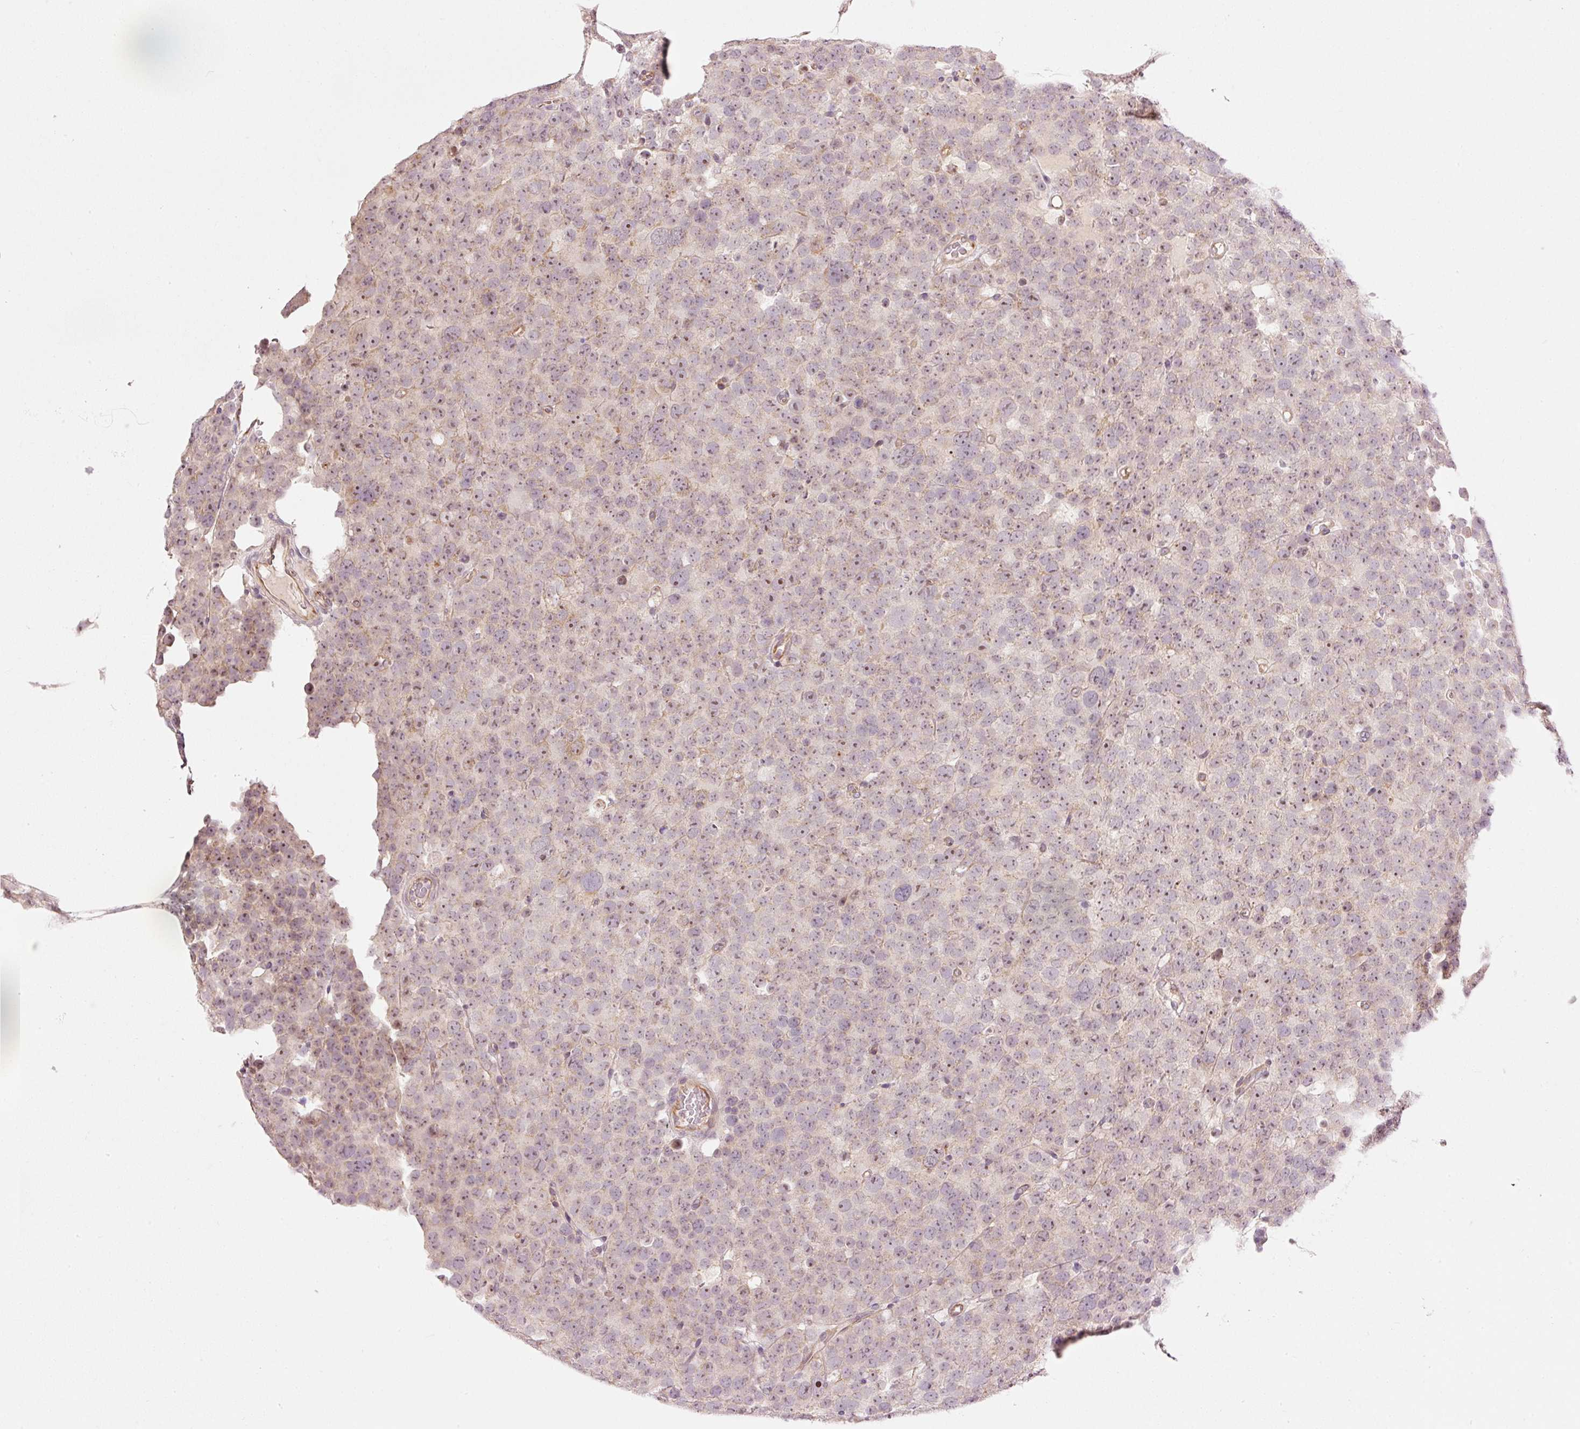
{"staining": {"intensity": "weak", "quantity": "25%-75%", "location": "cytoplasmic/membranous,nuclear"}, "tissue": "testis cancer", "cell_type": "Tumor cells", "image_type": "cancer", "snomed": [{"axis": "morphology", "description": "Seminoma, NOS"}, {"axis": "topography", "description": "Testis"}], "caption": "Tumor cells reveal low levels of weak cytoplasmic/membranous and nuclear positivity in approximately 25%-75% of cells in human testis cancer (seminoma).", "gene": "CDC20B", "patient": {"sex": "male", "age": 71}}